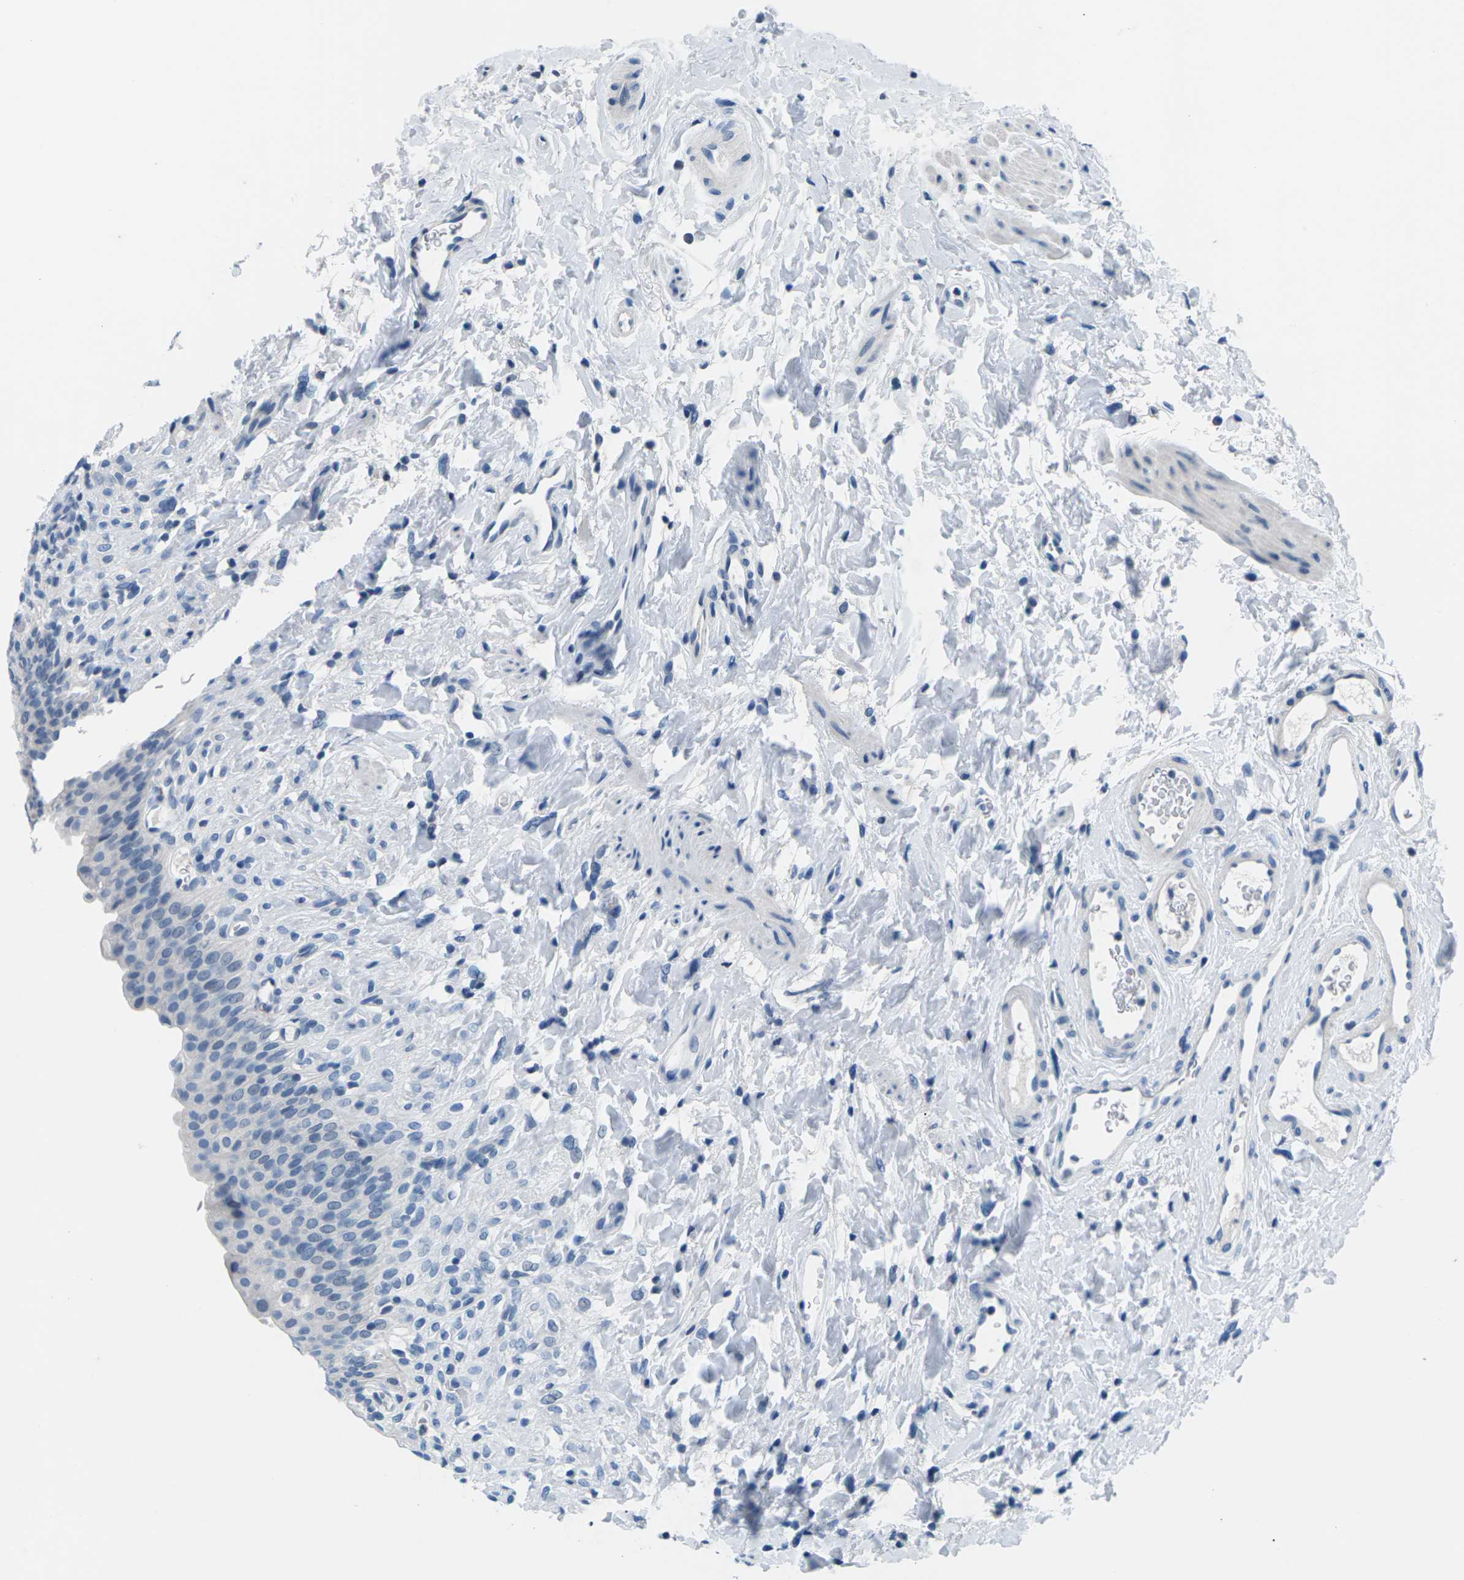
{"staining": {"intensity": "negative", "quantity": "none", "location": "none"}, "tissue": "urinary bladder", "cell_type": "Urothelial cells", "image_type": "normal", "snomed": [{"axis": "morphology", "description": "Normal tissue, NOS"}, {"axis": "topography", "description": "Urinary bladder"}], "caption": "High power microscopy image of an IHC image of benign urinary bladder, revealing no significant expression in urothelial cells. The staining is performed using DAB brown chromogen with nuclei counter-stained in using hematoxylin.", "gene": "UMOD", "patient": {"sex": "female", "age": 79}}